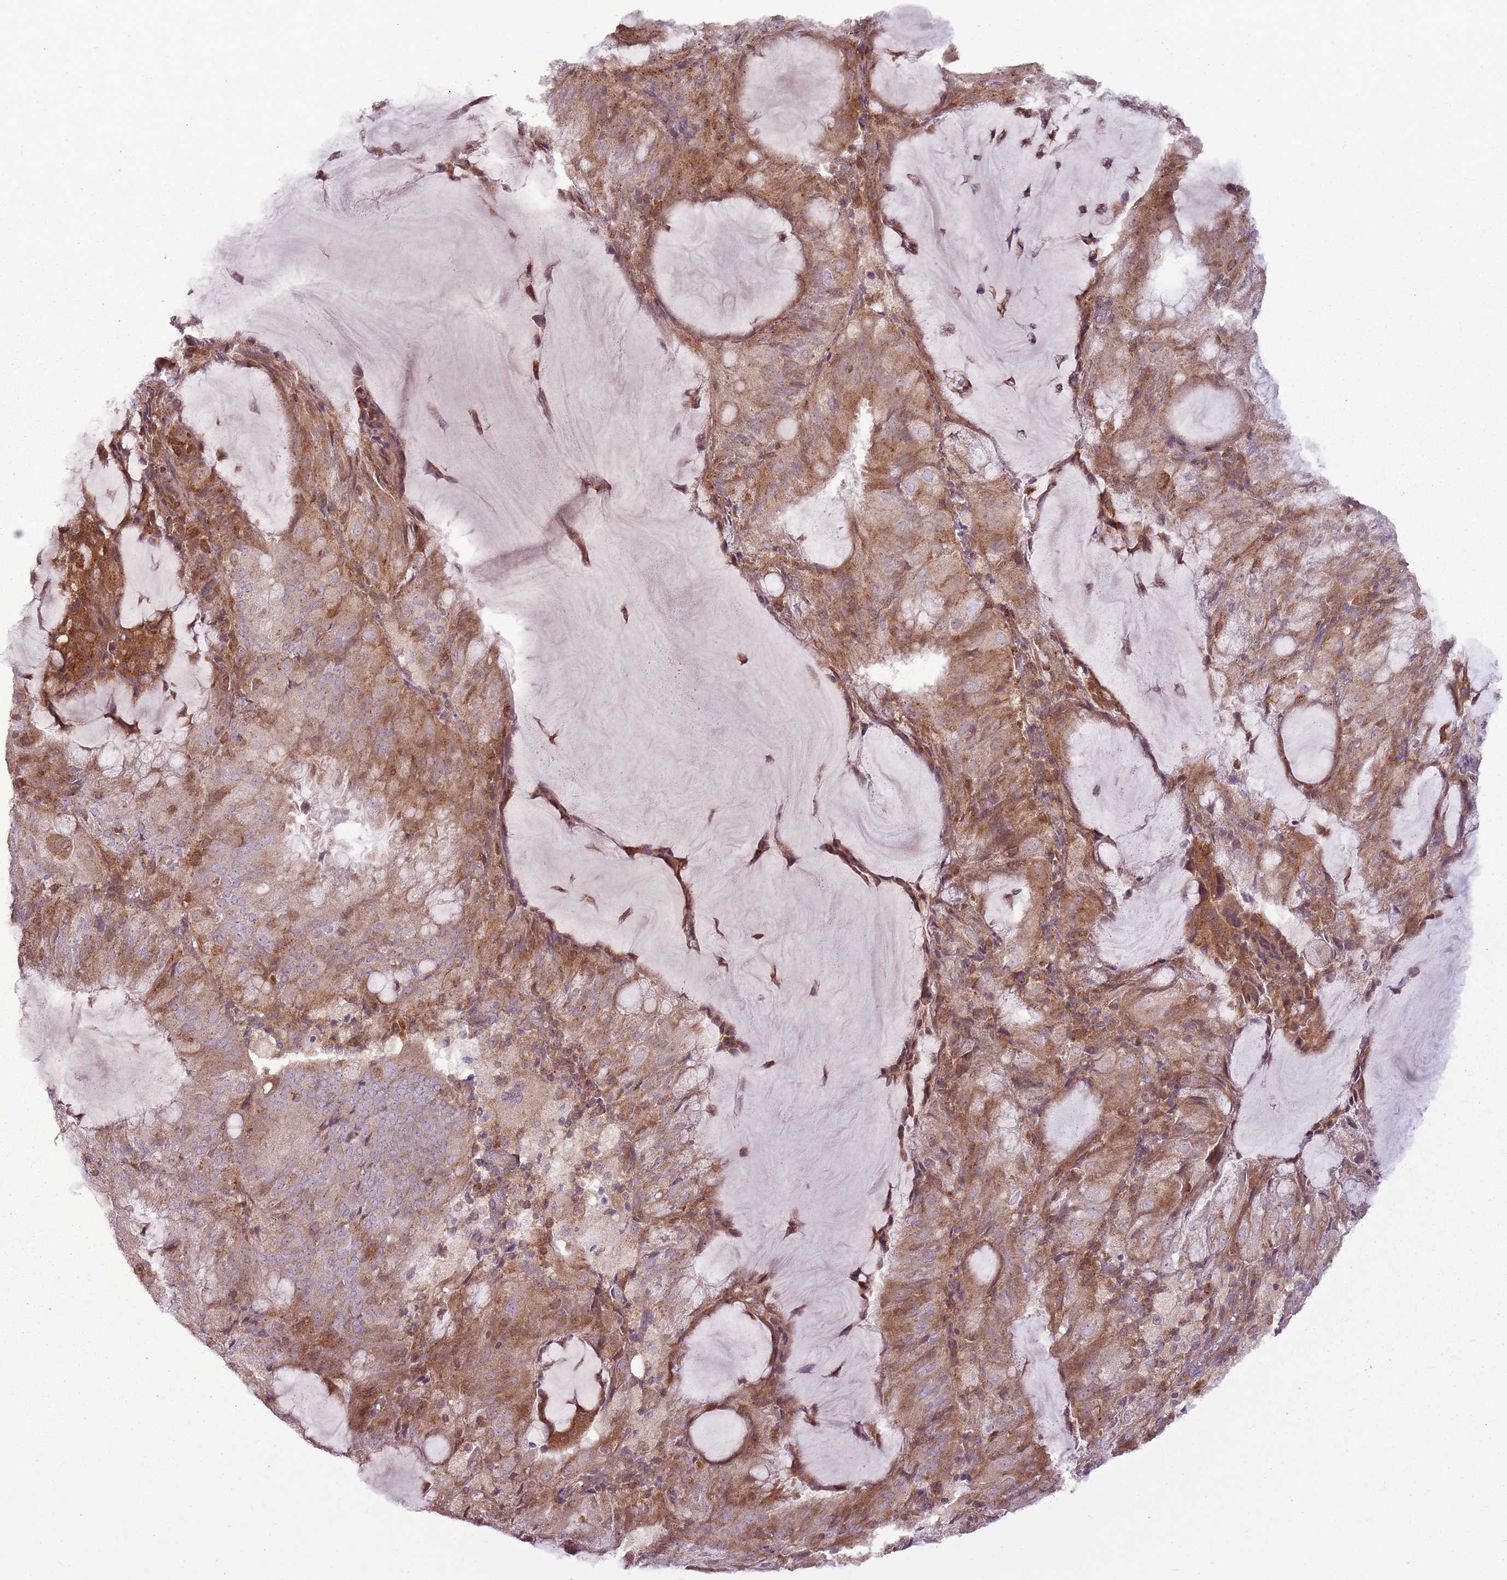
{"staining": {"intensity": "moderate", "quantity": ">75%", "location": "cytoplasmic/membranous"}, "tissue": "endometrial cancer", "cell_type": "Tumor cells", "image_type": "cancer", "snomed": [{"axis": "morphology", "description": "Adenocarcinoma, NOS"}, {"axis": "topography", "description": "Endometrium"}], "caption": "This photomicrograph reveals immunohistochemistry (IHC) staining of adenocarcinoma (endometrial), with medium moderate cytoplasmic/membranous positivity in about >75% of tumor cells.", "gene": "ANKRD24", "patient": {"sex": "female", "age": 81}}